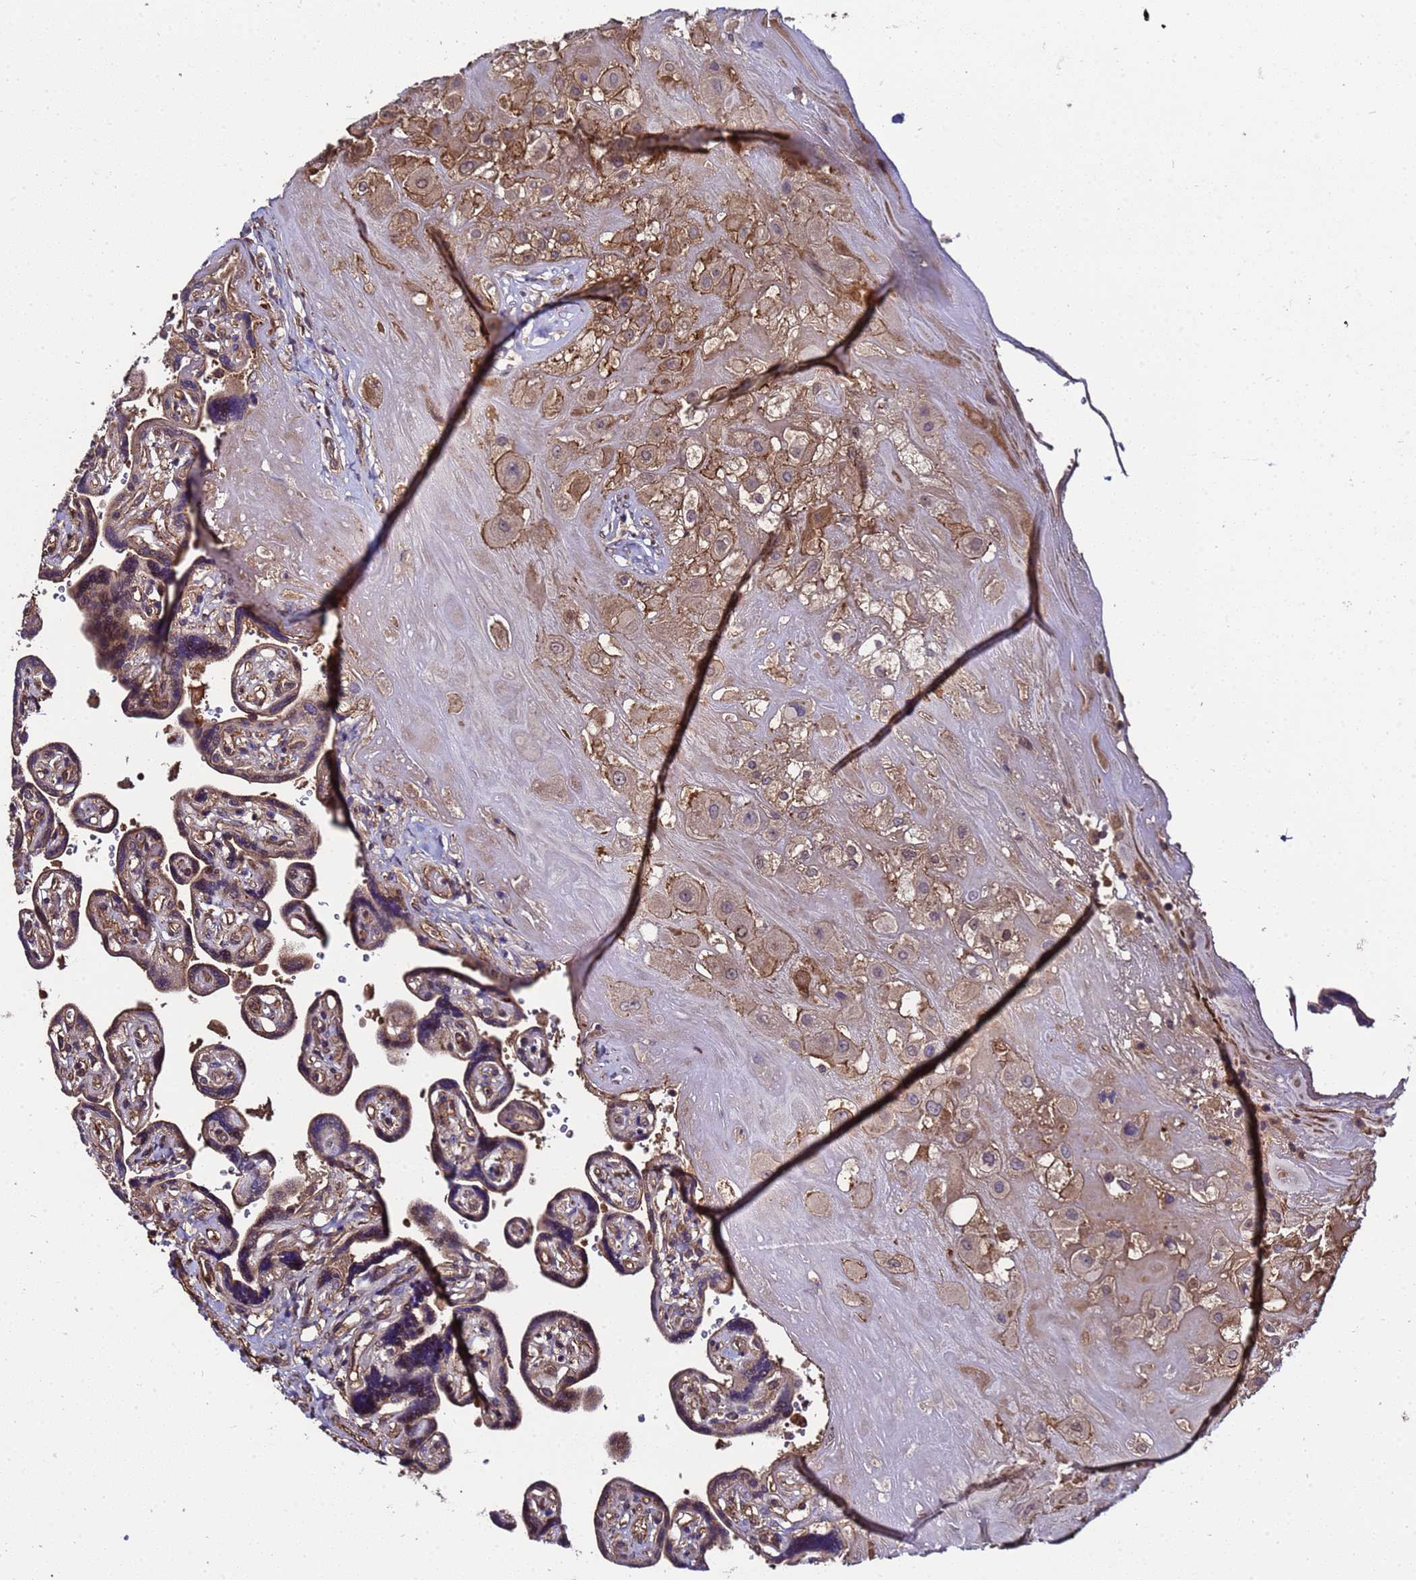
{"staining": {"intensity": "weak", "quantity": "25%-75%", "location": "cytoplasmic/membranous"}, "tissue": "placenta", "cell_type": "Decidual cells", "image_type": "normal", "snomed": [{"axis": "morphology", "description": "Normal tissue, NOS"}, {"axis": "topography", "description": "Placenta"}], "caption": "Immunohistochemistry (IHC) histopathology image of unremarkable placenta stained for a protein (brown), which exhibits low levels of weak cytoplasmic/membranous expression in approximately 25%-75% of decidual cells.", "gene": "GSTCD", "patient": {"sex": "female", "age": 32}}